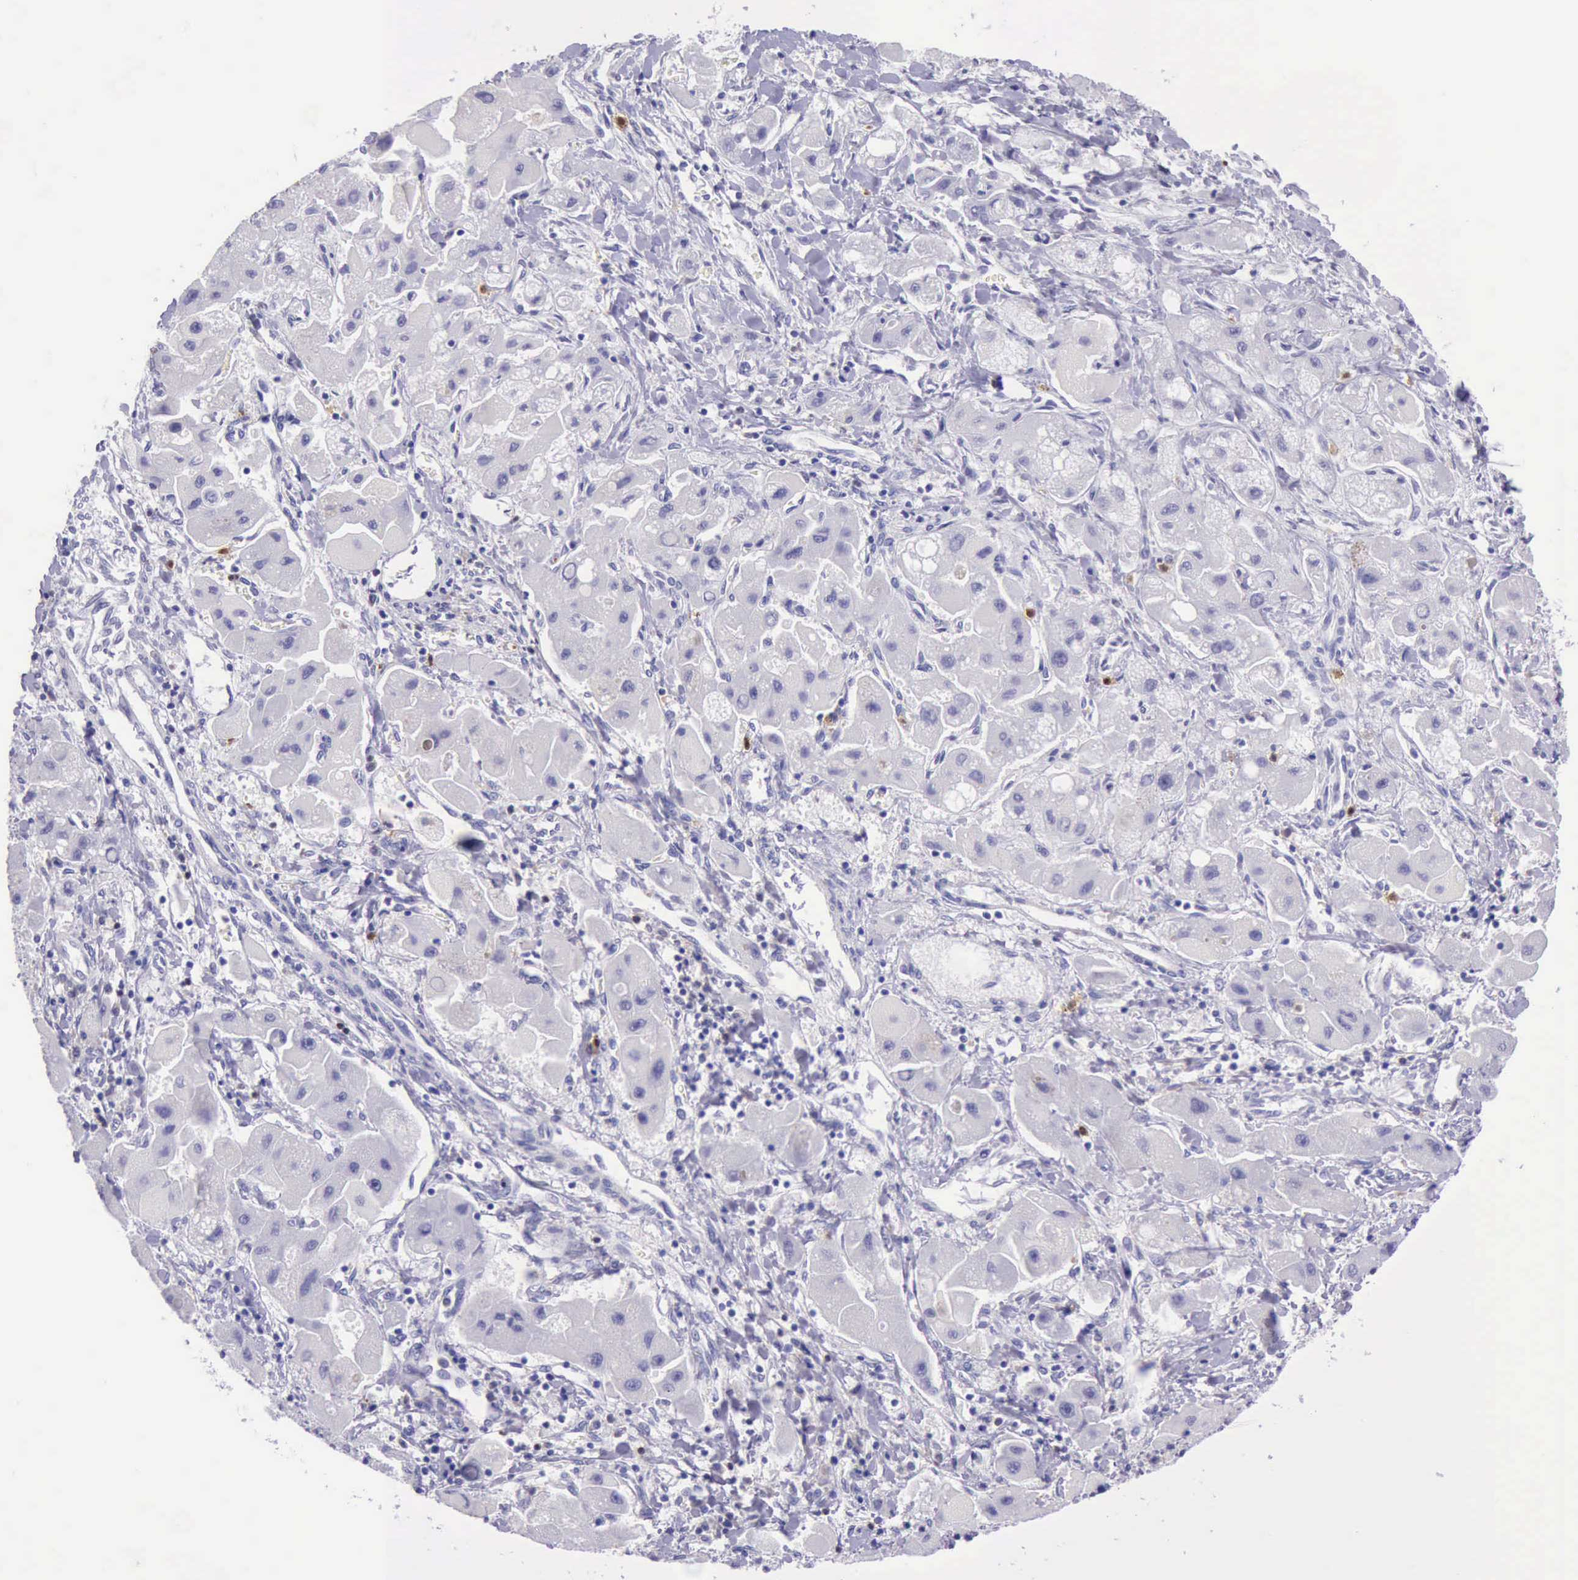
{"staining": {"intensity": "negative", "quantity": "none", "location": "none"}, "tissue": "liver cancer", "cell_type": "Tumor cells", "image_type": "cancer", "snomed": [{"axis": "morphology", "description": "Carcinoma, Hepatocellular, NOS"}, {"axis": "topography", "description": "Liver"}], "caption": "Immunohistochemical staining of human liver cancer (hepatocellular carcinoma) demonstrates no significant positivity in tumor cells. (Stains: DAB (3,3'-diaminobenzidine) immunohistochemistry with hematoxylin counter stain, Microscopy: brightfield microscopy at high magnification).", "gene": "BTK", "patient": {"sex": "male", "age": 24}}